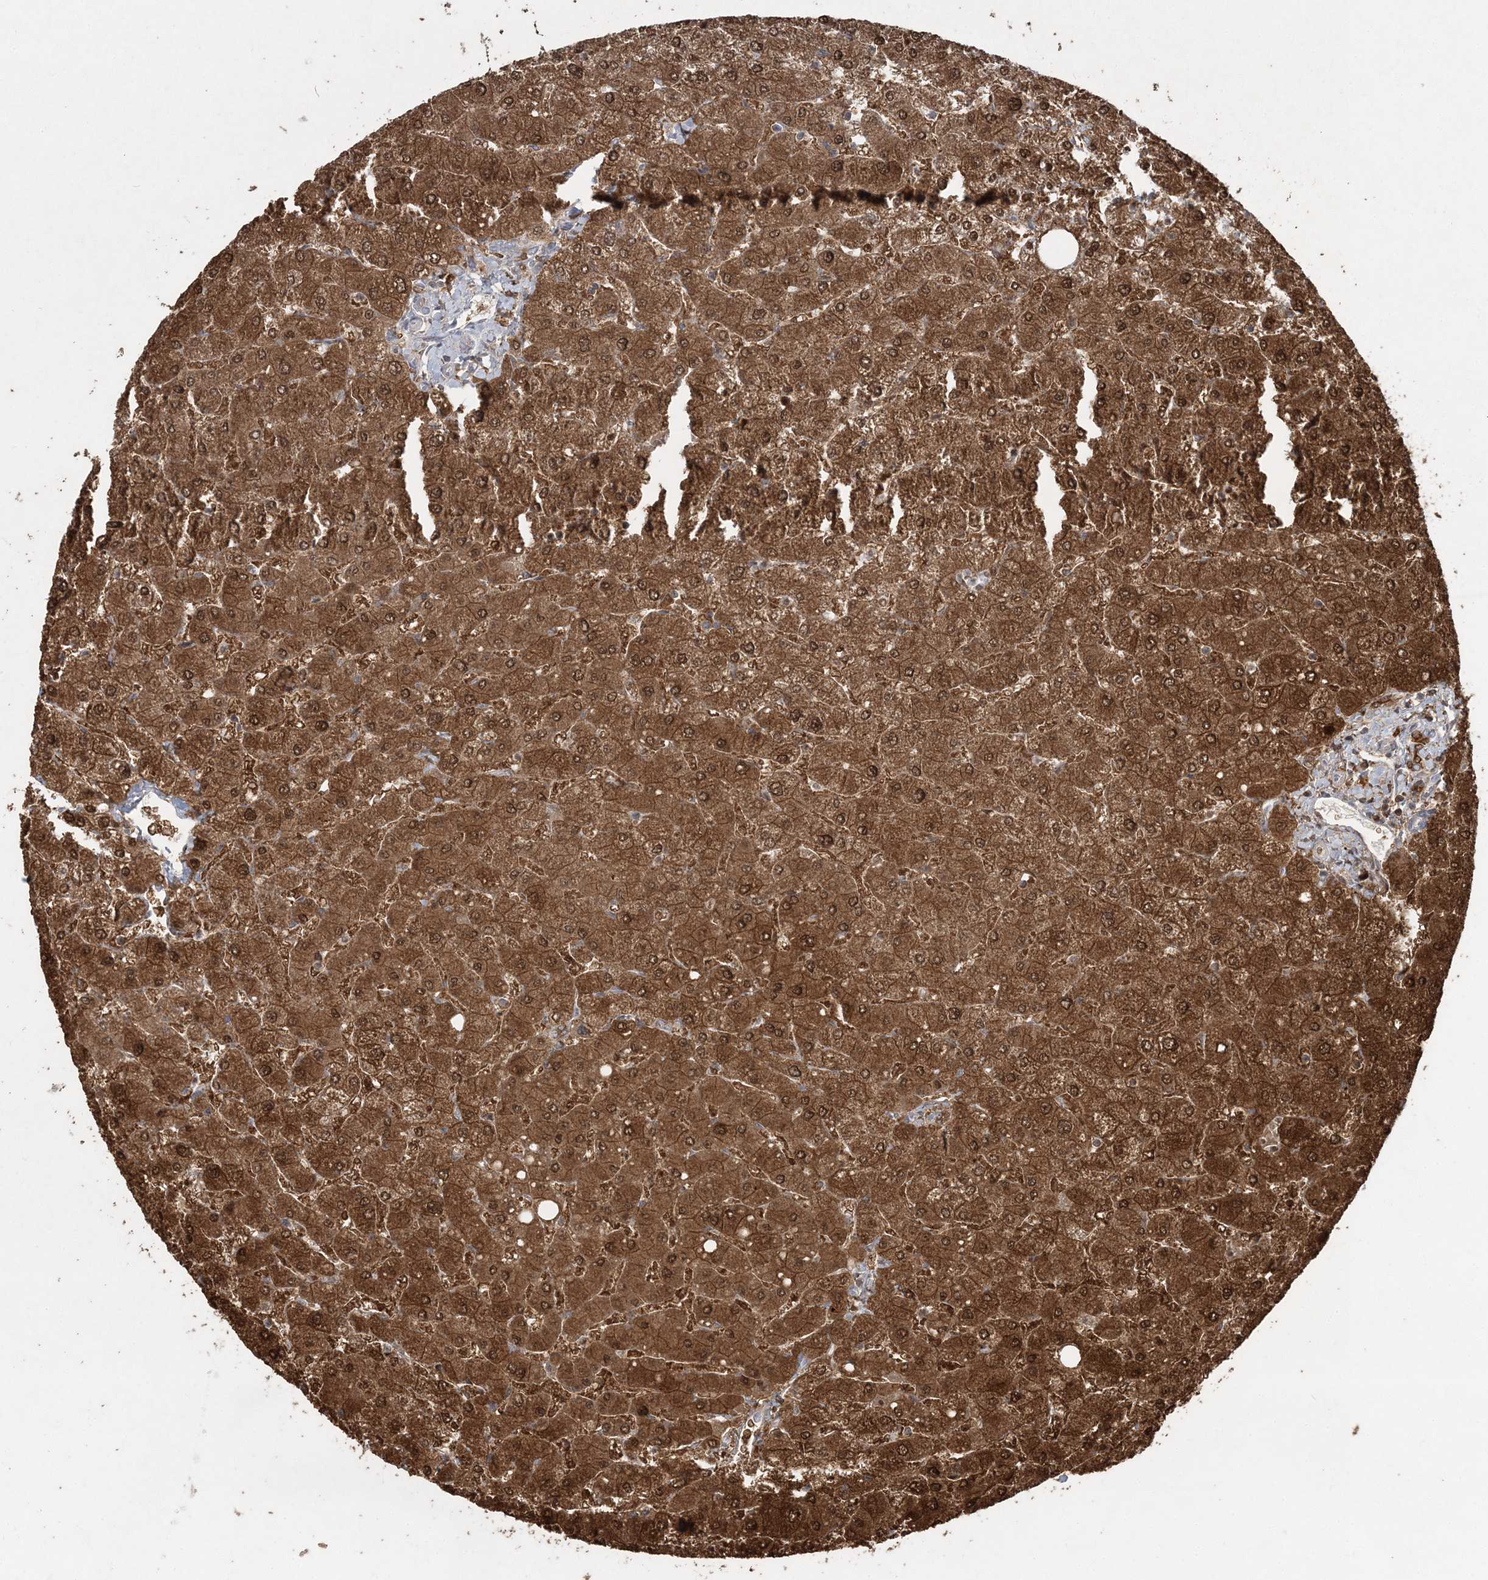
{"staining": {"intensity": "negative", "quantity": "none", "location": "none"}, "tissue": "liver", "cell_type": "Cholangiocytes", "image_type": "normal", "snomed": [{"axis": "morphology", "description": "Normal tissue, NOS"}, {"axis": "topography", "description": "Liver"}], "caption": "IHC histopathology image of benign liver: human liver stained with DAB exhibits no significant protein staining in cholangiocytes.", "gene": "SLU7", "patient": {"sex": "male", "age": 55}}